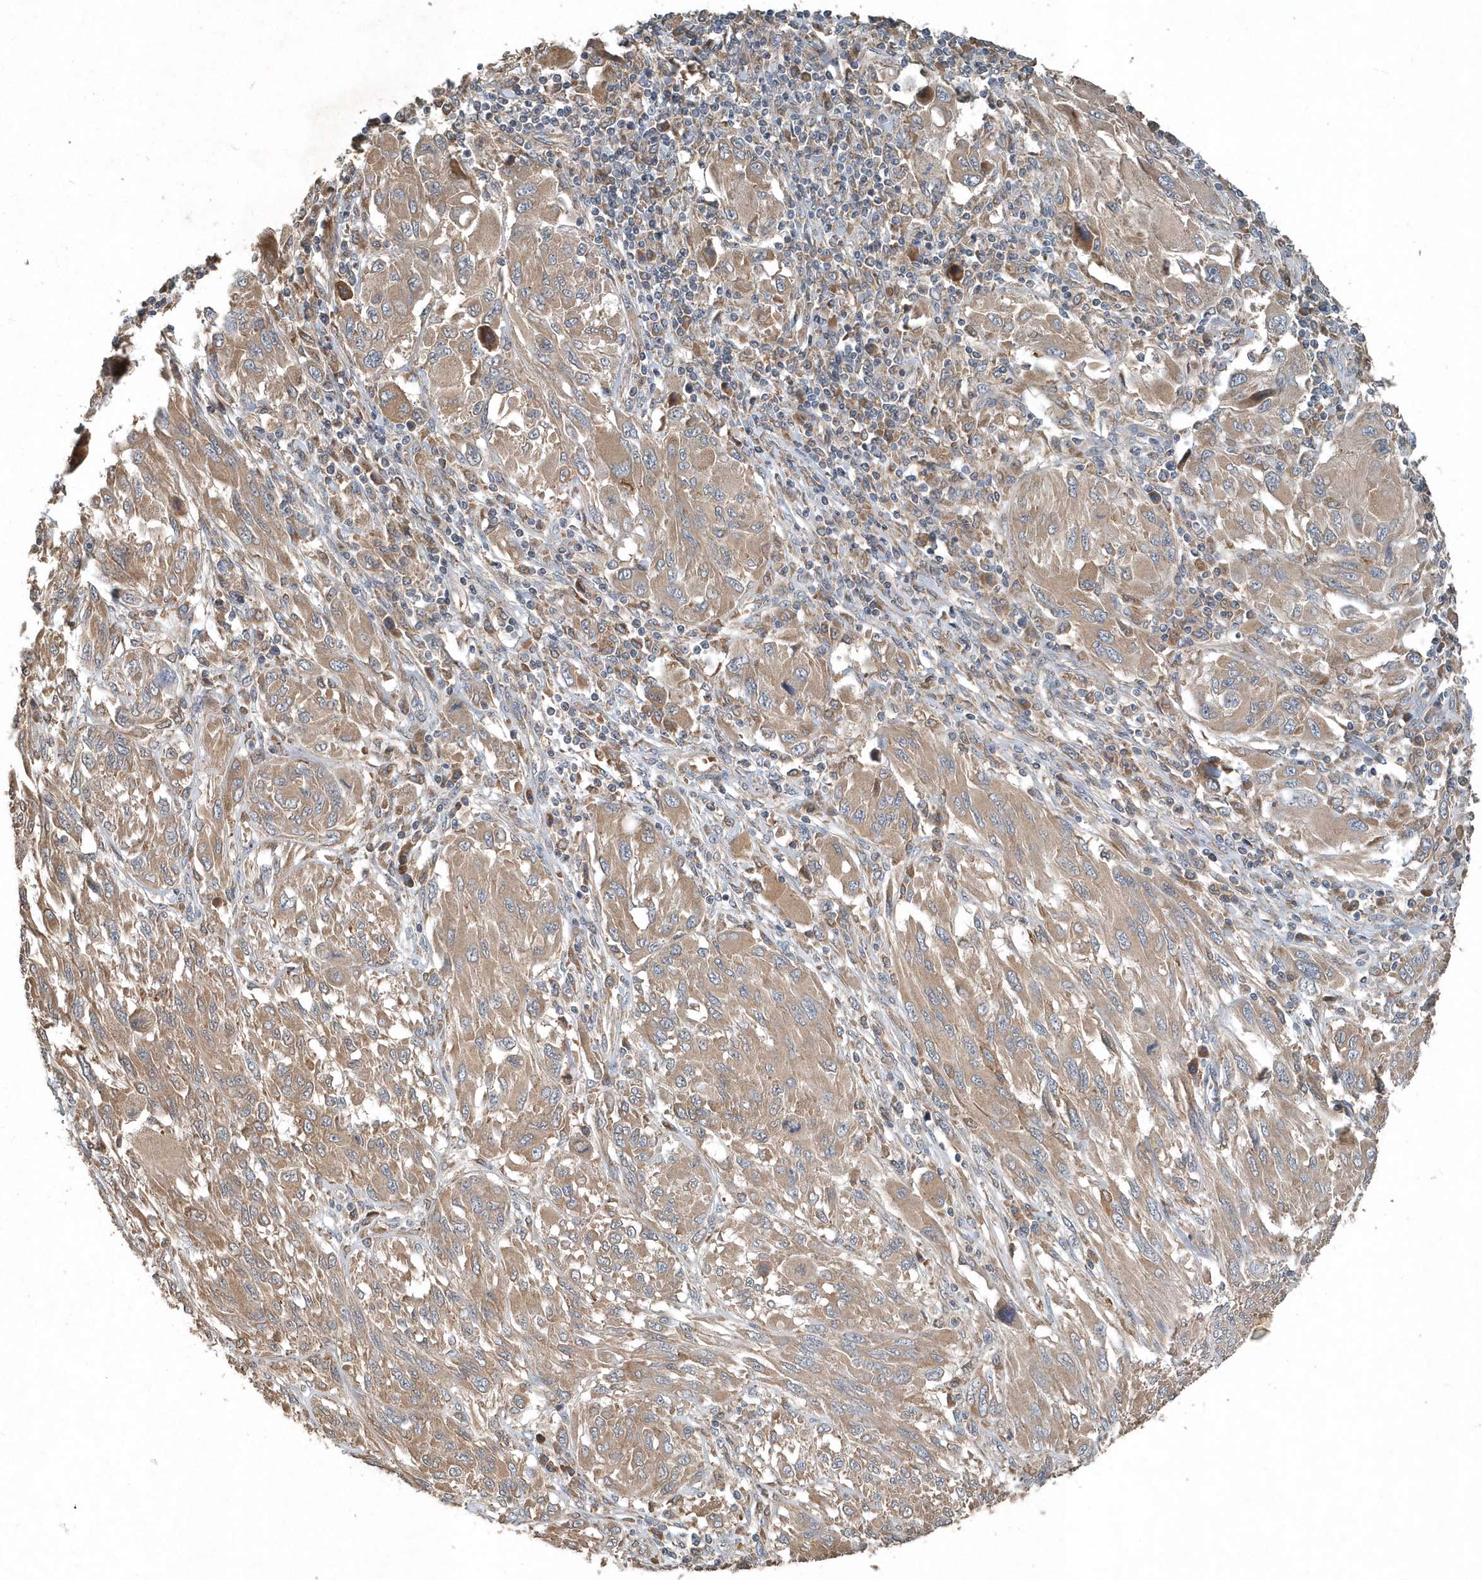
{"staining": {"intensity": "weak", "quantity": ">75%", "location": "cytoplasmic/membranous"}, "tissue": "melanoma", "cell_type": "Tumor cells", "image_type": "cancer", "snomed": [{"axis": "morphology", "description": "Malignant melanoma, NOS"}, {"axis": "topography", "description": "Skin"}], "caption": "Protein staining of melanoma tissue demonstrates weak cytoplasmic/membranous positivity in about >75% of tumor cells.", "gene": "SCFD2", "patient": {"sex": "female", "age": 91}}